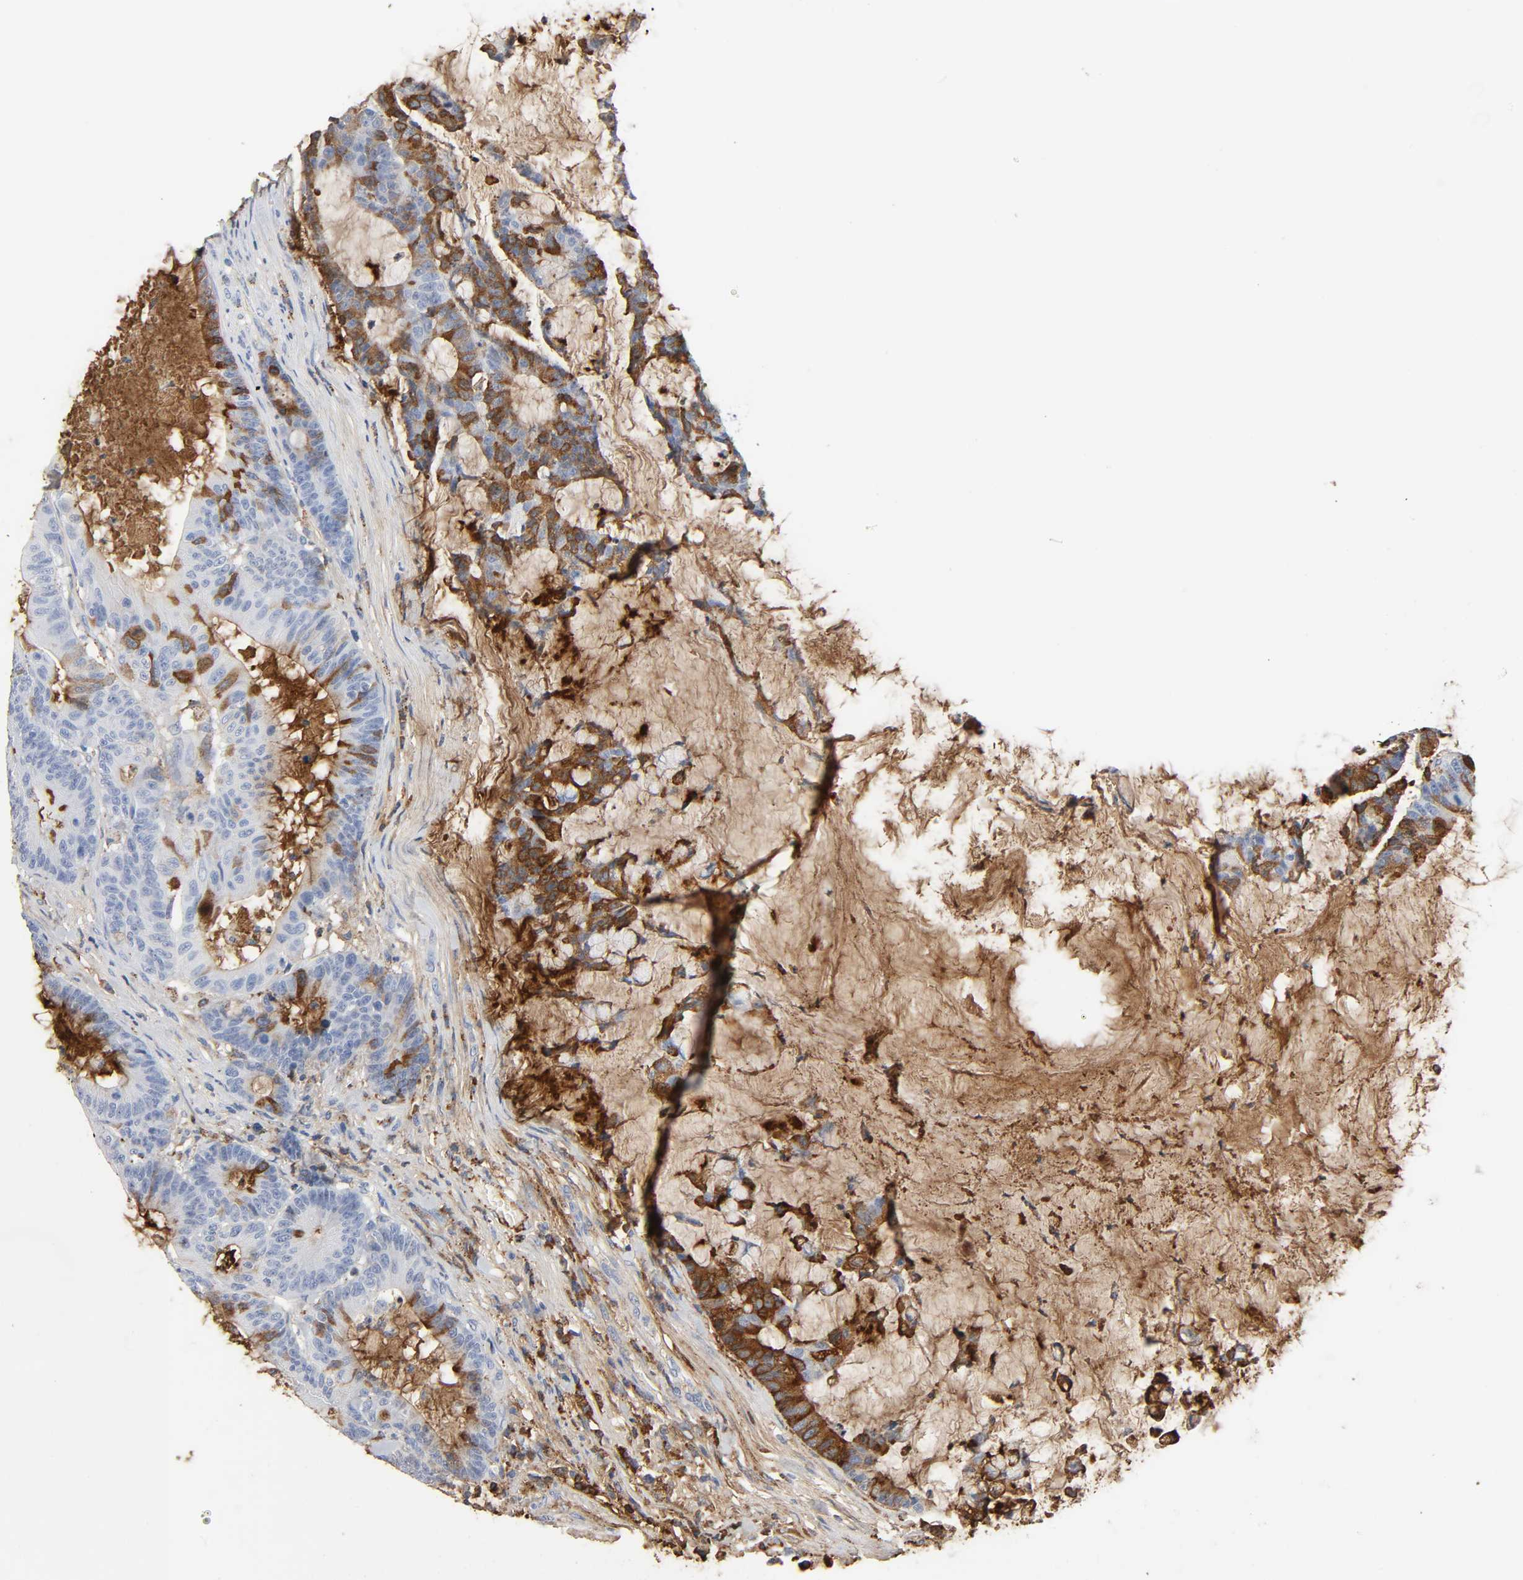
{"staining": {"intensity": "weak", "quantity": "<25%", "location": "cytoplasmic/membranous"}, "tissue": "colorectal cancer", "cell_type": "Tumor cells", "image_type": "cancer", "snomed": [{"axis": "morphology", "description": "Adenocarcinoma, NOS"}, {"axis": "topography", "description": "Colon"}], "caption": "IHC image of neoplastic tissue: human colorectal cancer (adenocarcinoma) stained with DAB exhibits no significant protein expression in tumor cells.", "gene": "C3", "patient": {"sex": "female", "age": 84}}